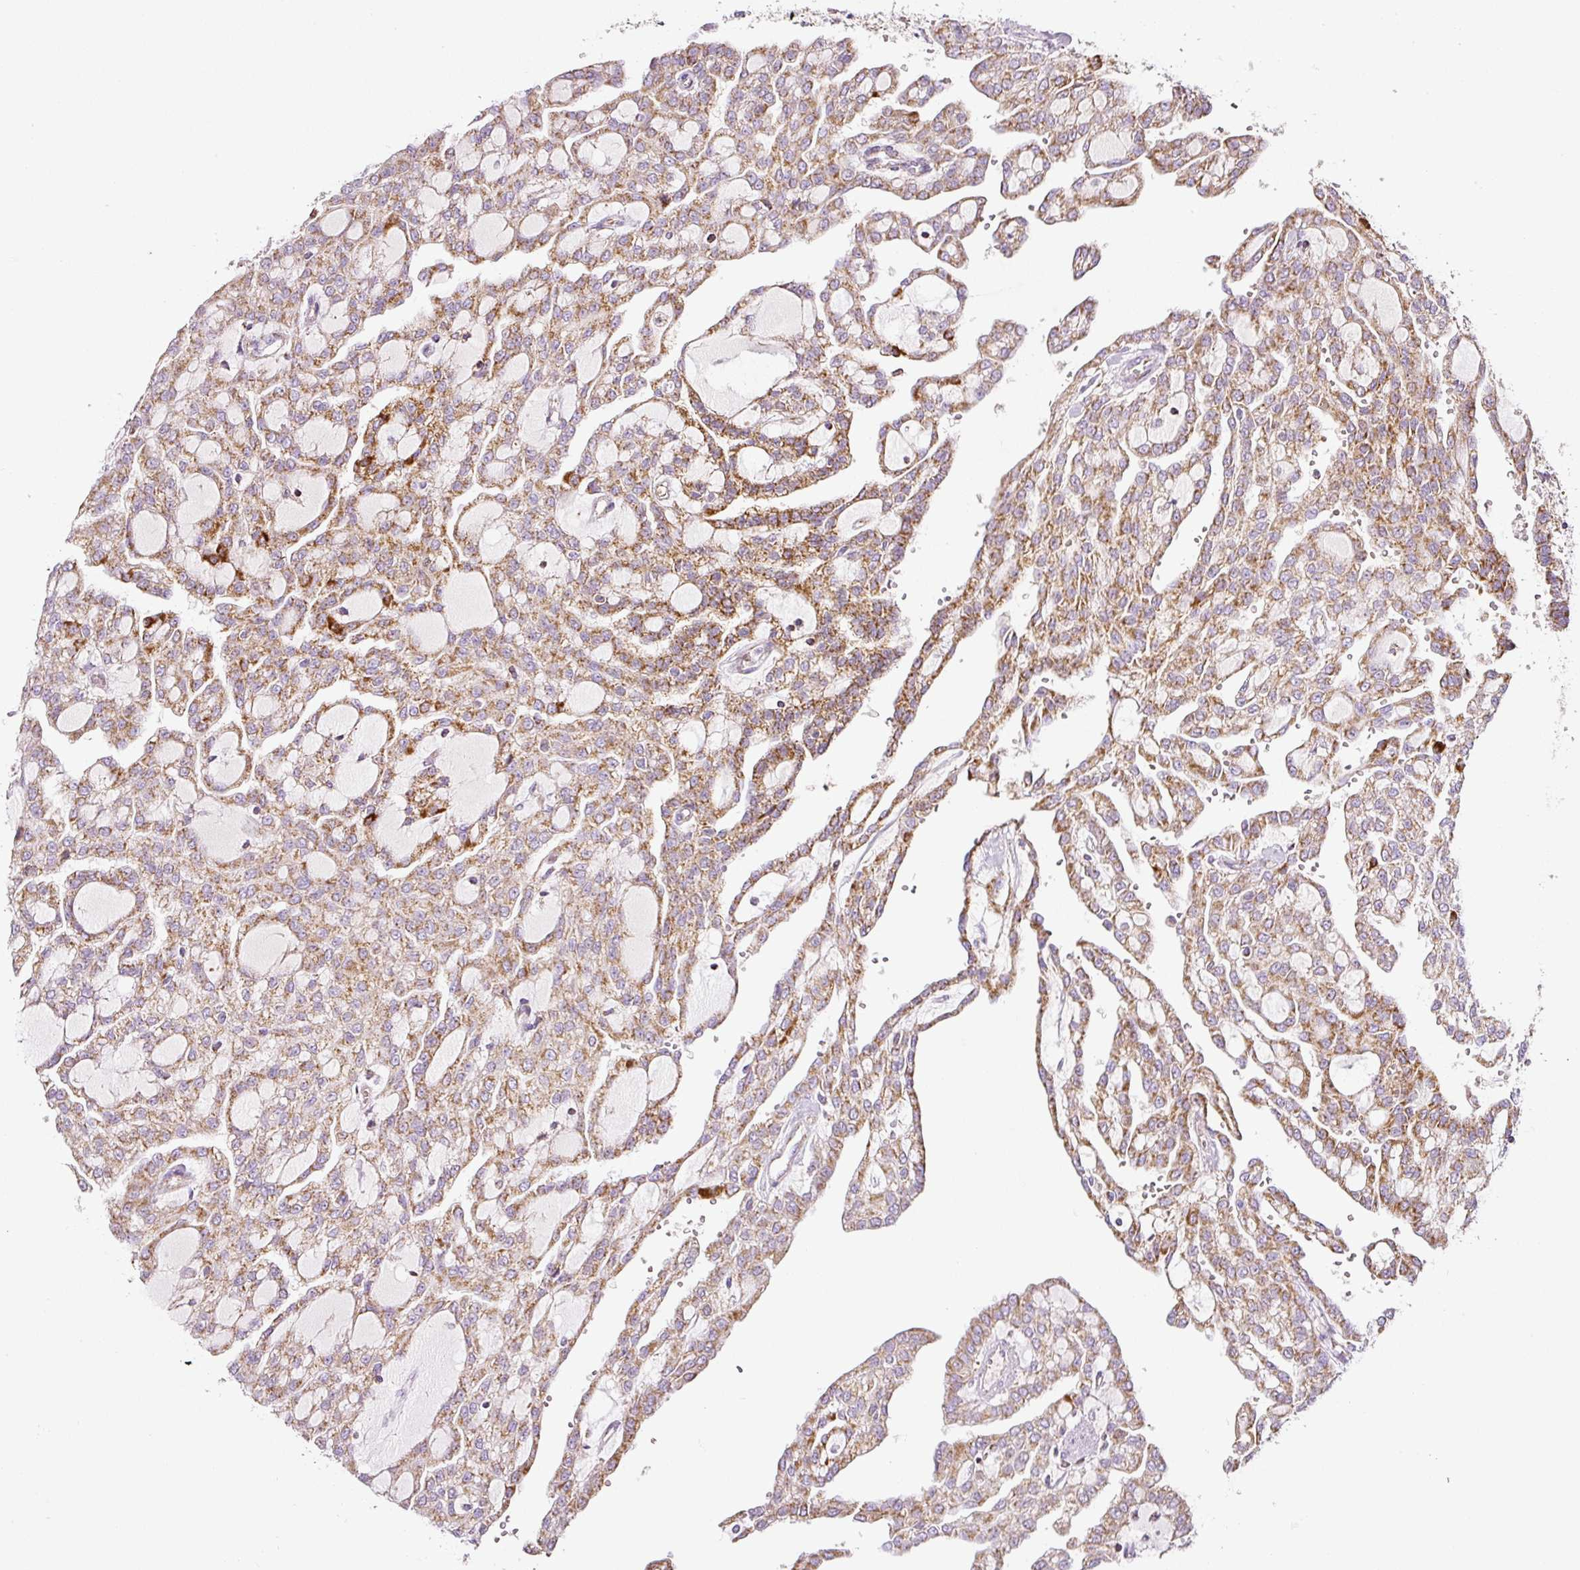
{"staining": {"intensity": "moderate", "quantity": ">75%", "location": "cytoplasmic/membranous"}, "tissue": "renal cancer", "cell_type": "Tumor cells", "image_type": "cancer", "snomed": [{"axis": "morphology", "description": "Adenocarcinoma, NOS"}, {"axis": "topography", "description": "Kidney"}], "caption": "DAB immunohistochemical staining of renal cancer exhibits moderate cytoplasmic/membranous protein staining in about >75% of tumor cells.", "gene": "SDHA", "patient": {"sex": "male", "age": 63}}